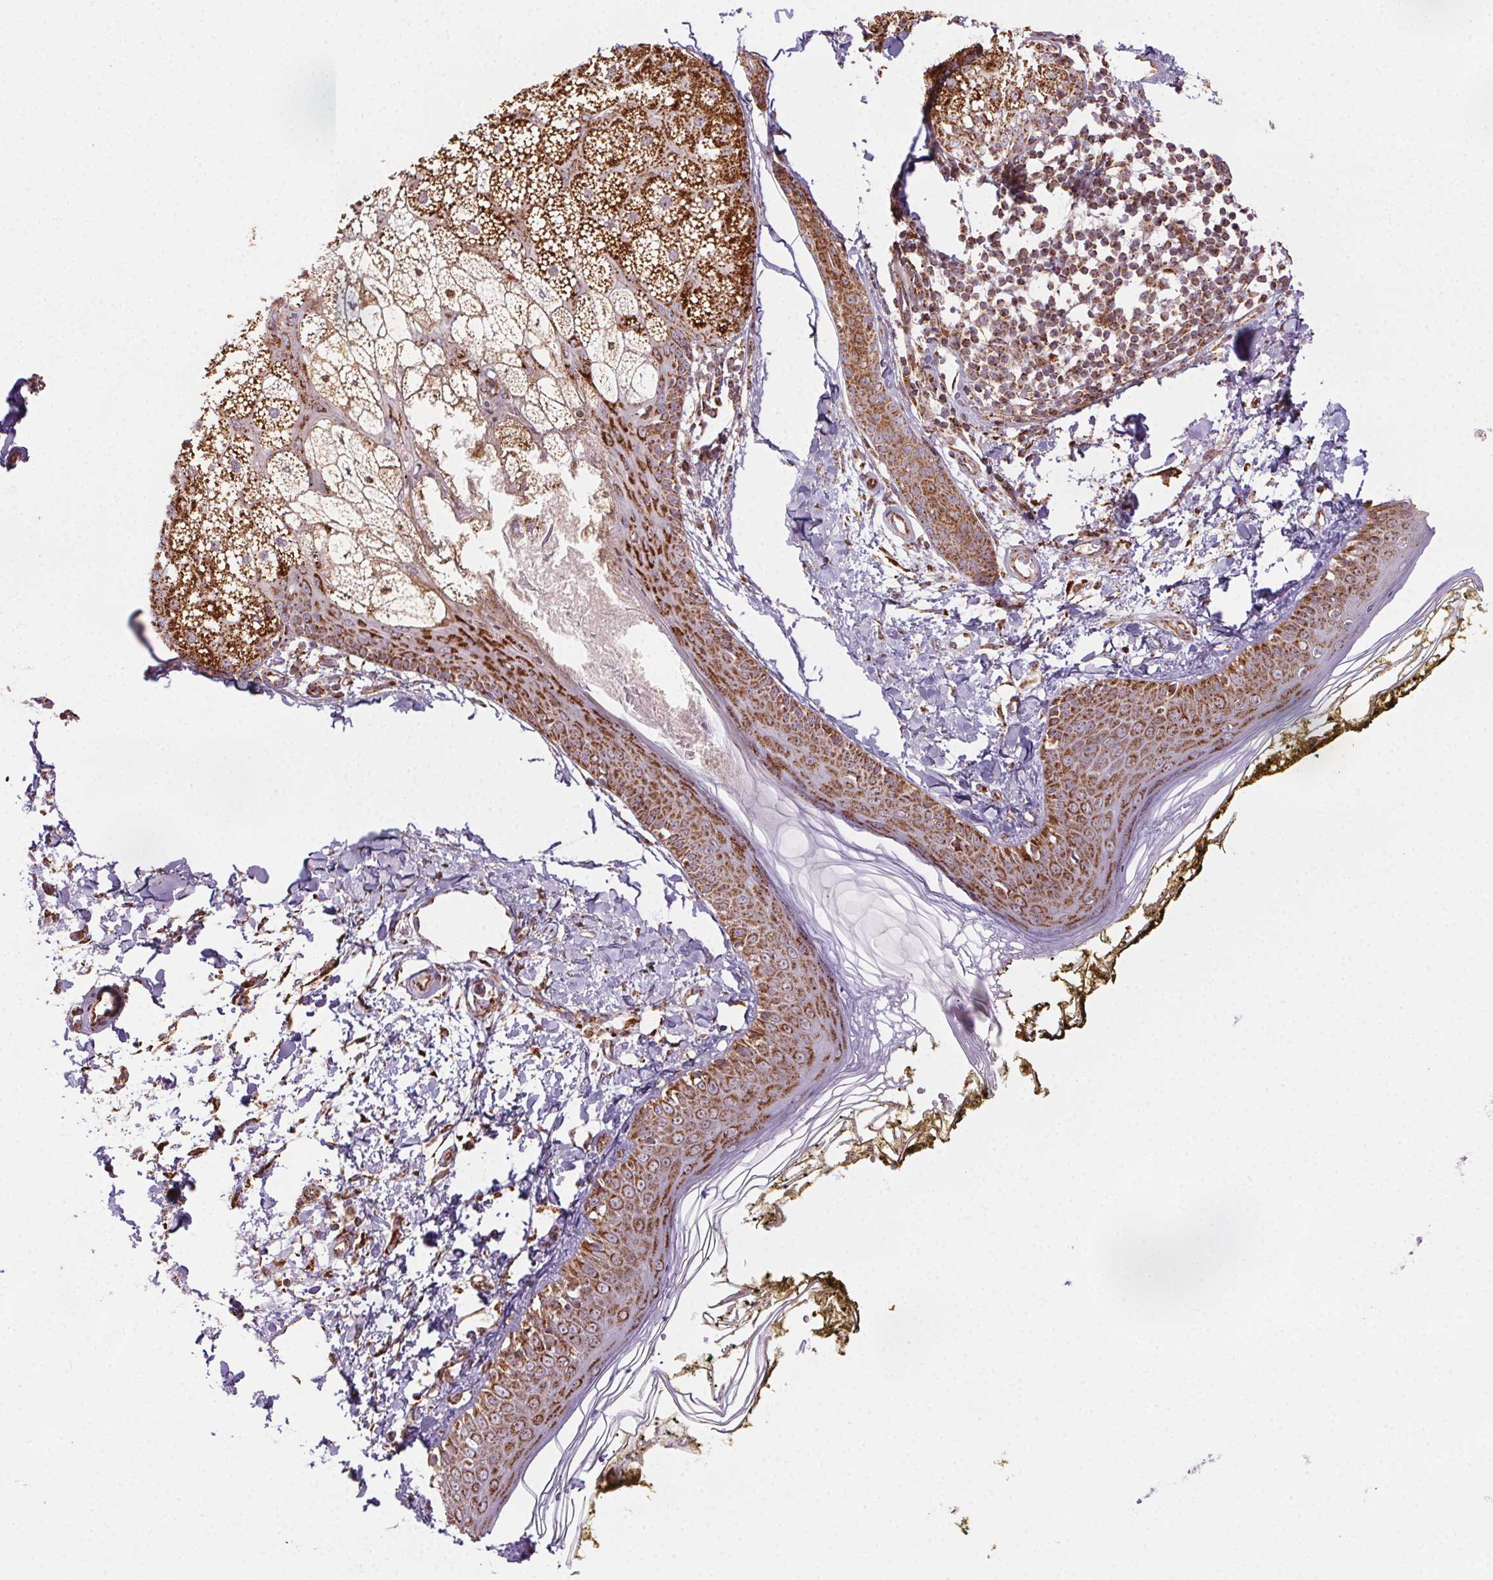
{"staining": {"intensity": "moderate", "quantity": ">75%", "location": "cytoplasmic/membranous"}, "tissue": "skin", "cell_type": "Fibroblasts", "image_type": "normal", "snomed": [{"axis": "morphology", "description": "Normal tissue, NOS"}, {"axis": "topography", "description": "Skin"}], "caption": "Immunohistochemistry (IHC) of benign human skin exhibits medium levels of moderate cytoplasmic/membranous expression in approximately >75% of fibroblasts.", "gene": "CLPB", "patient": {"sex": "male", "age": 76}}